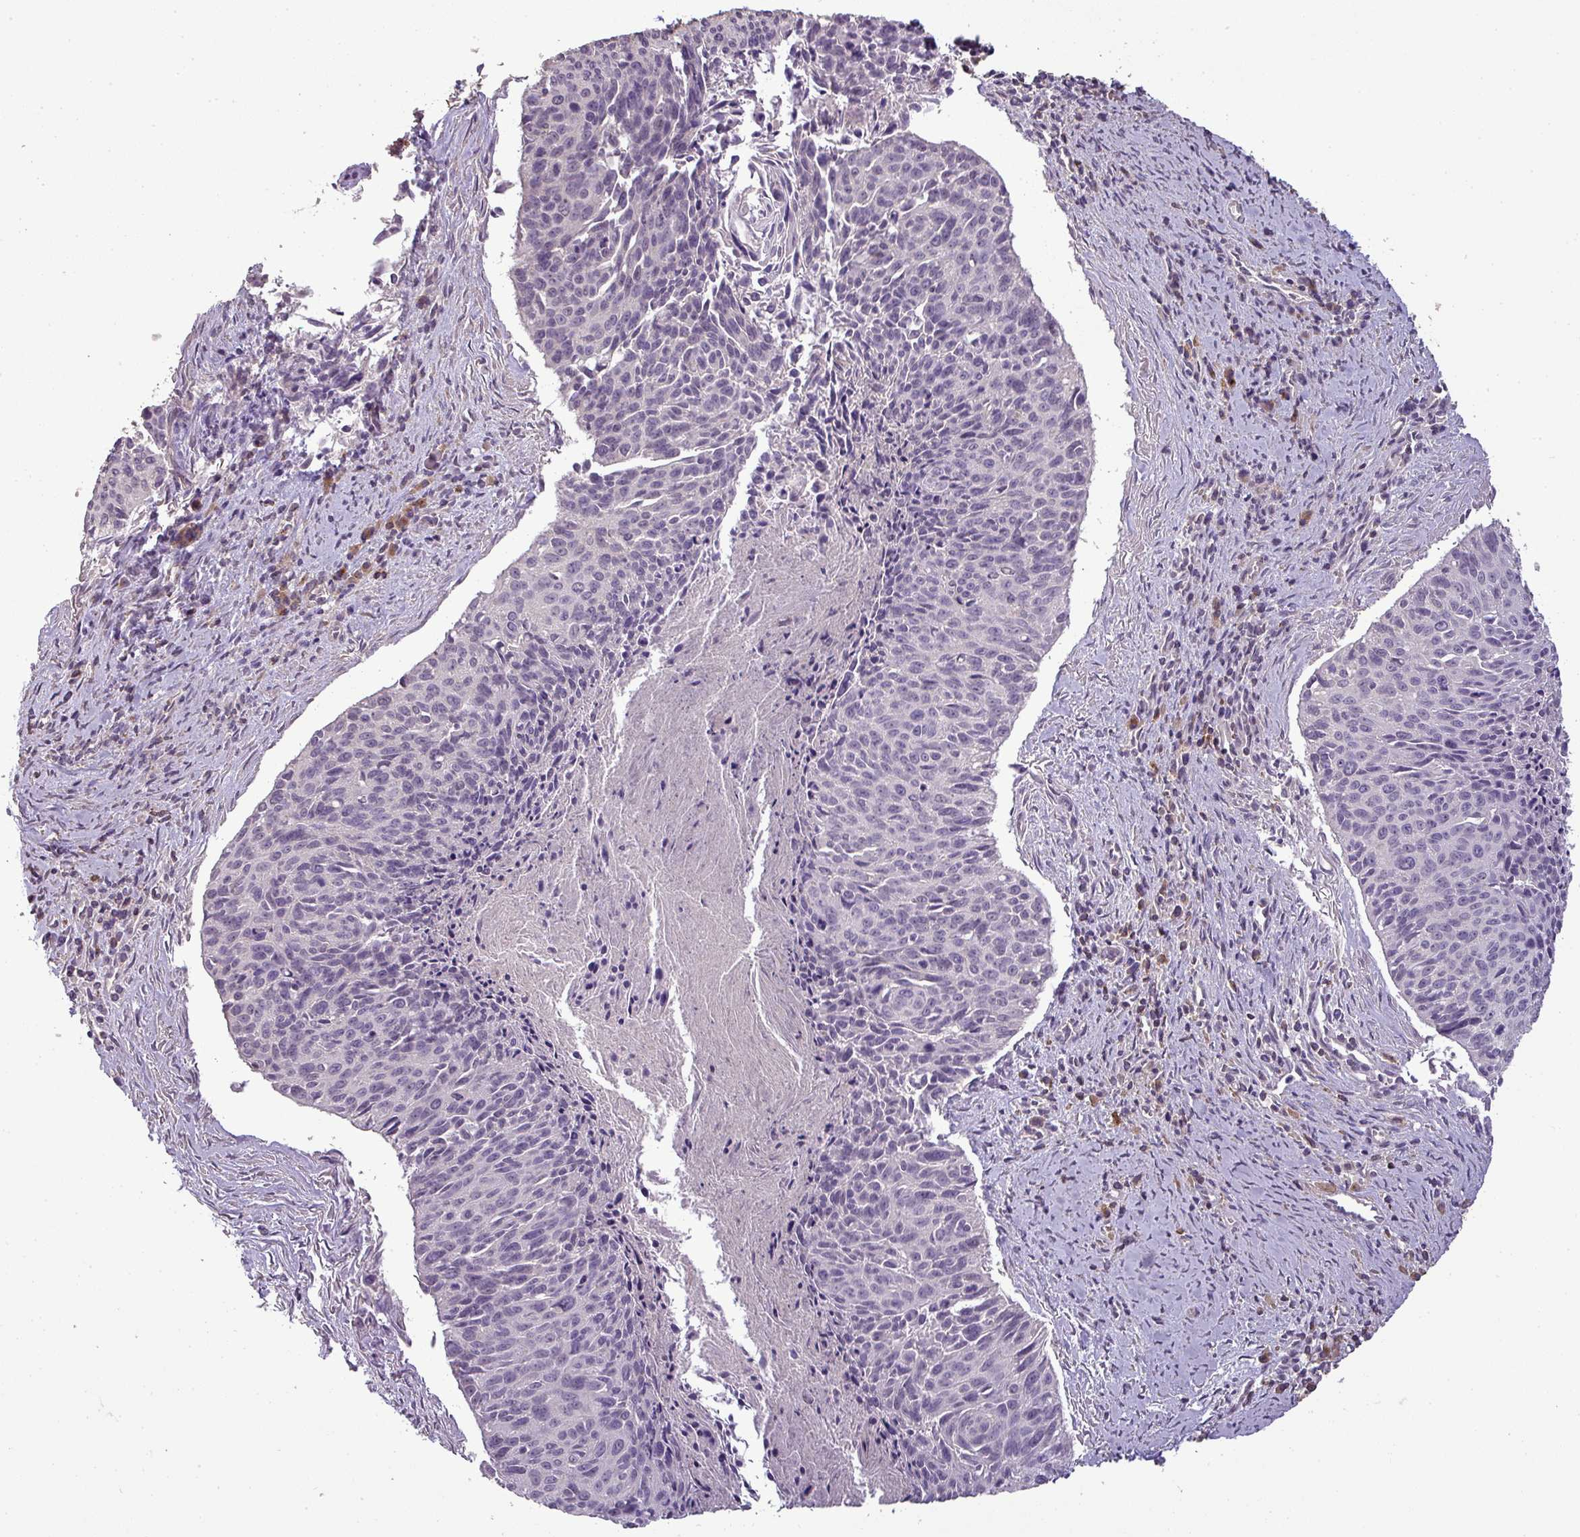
{"staining": {"intensity": "negative", "quantity": "none", "location": "none"}, "tissue": "cervical cancer", "cell_type": "Tumor cells", "image_type": "cancer", "snomed": [{"axis": "morphology", "description": "Squamous cell carcinoma, NOS"}, {"axis": "topography", "description": "Cervix"}], "caption": "The photomicrograph shows no significant expression in tumor cells of cervical cancer (squamous cell carcinoma). Nuclei are stained in blue.", "gene": "LY9", "patient": {"sex": "female", "age": 55}}